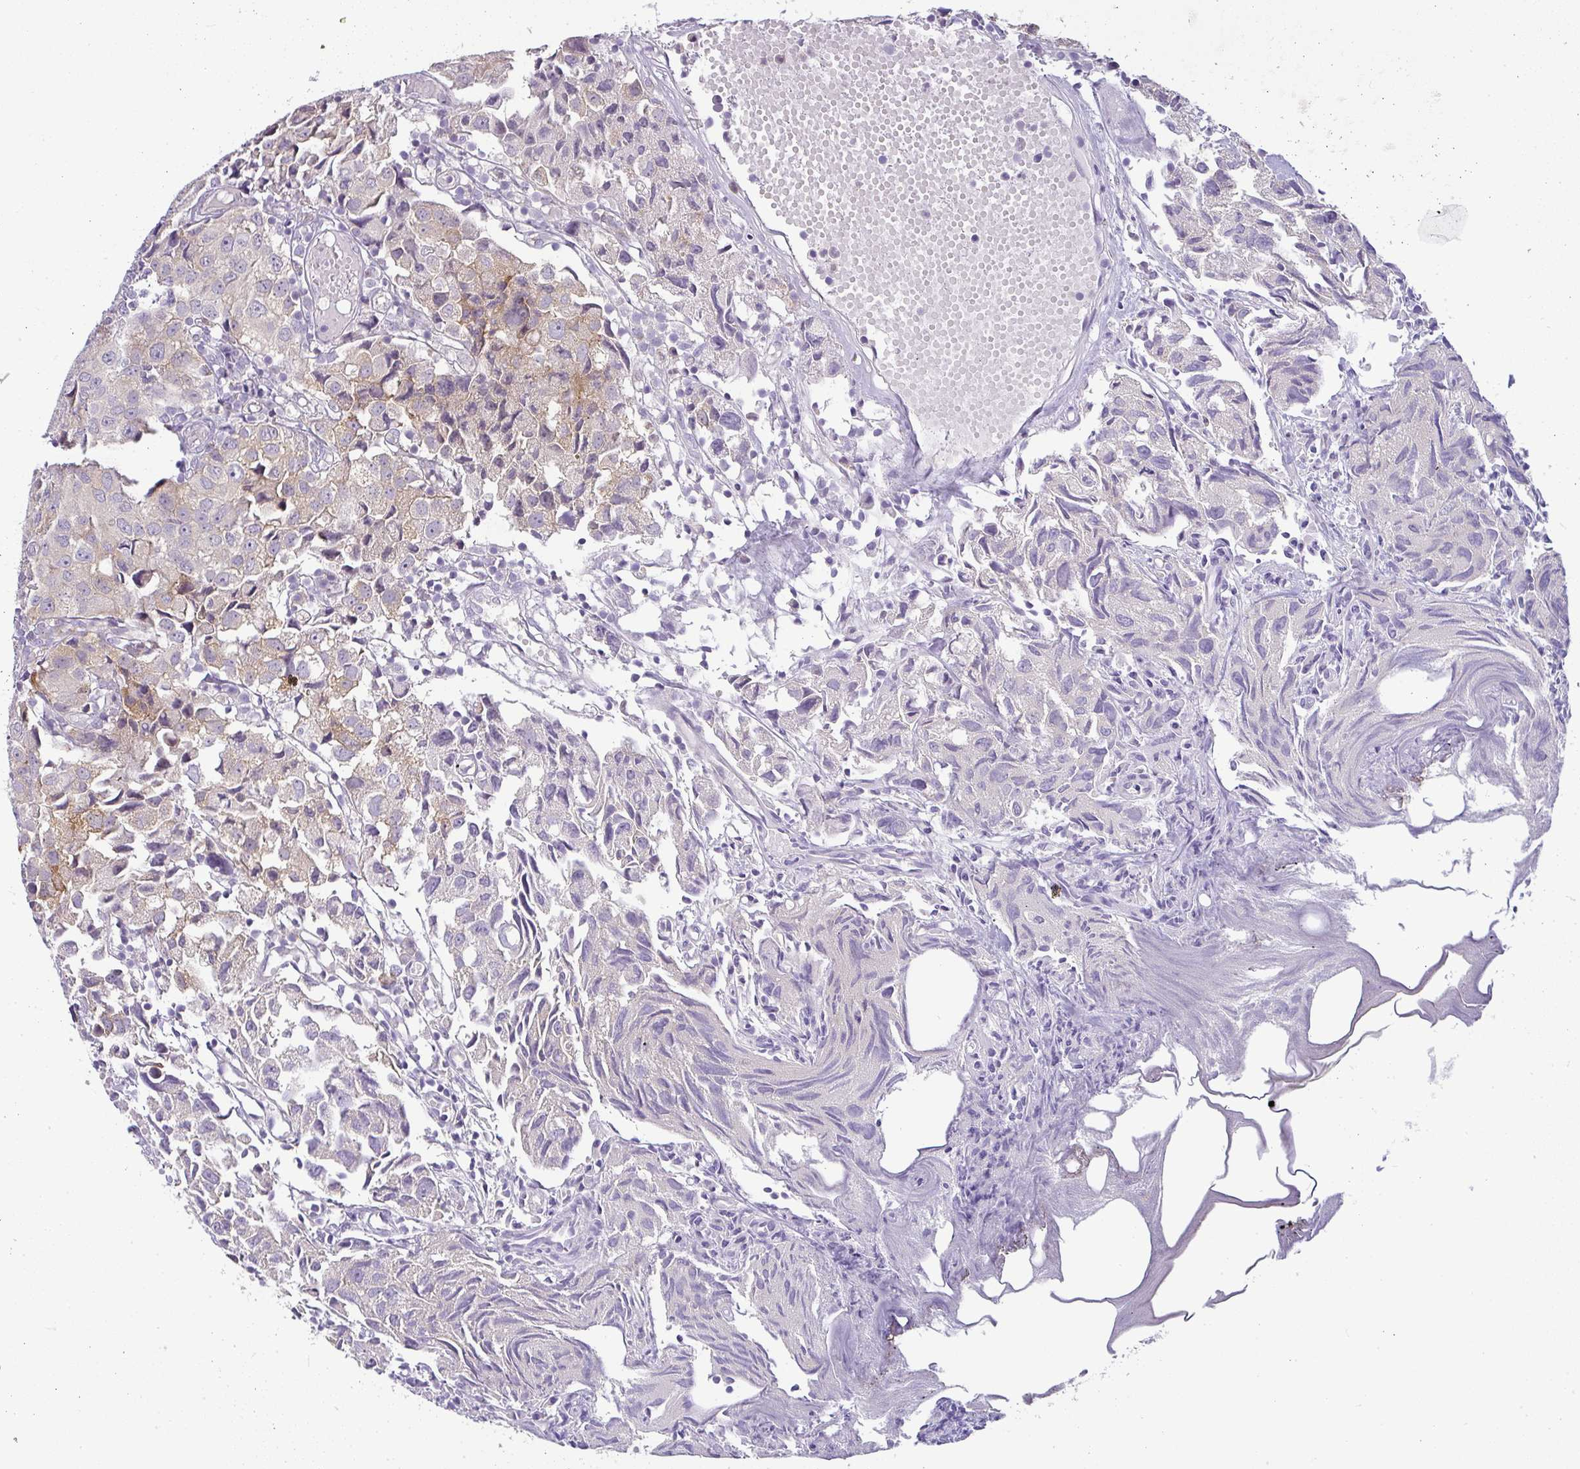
{"staining": {"intensity": "moderate", "quantity": "<25%", "location": "cytoplasmic/membranous"}, "tissue": "urothelial cancer", "cell_type": "Tumor cells", "image_type": "cancer", "snomed": [{"axis": "morphology", "description": "Urothelial carcinoma, High grade"}, {"axis": "topography", "description": "Urinary bladder"}], "caption": "Immunohistochemistry (DAB (3,3'-diaminobenzidine)) staining of human high-grade urothelial carcinoma shows moderate cytoplasmic/membranous protein positivity in about <25% of tumor cells.", "gene": "LIPE", "patient": {"sex": "female", "age": 75}}